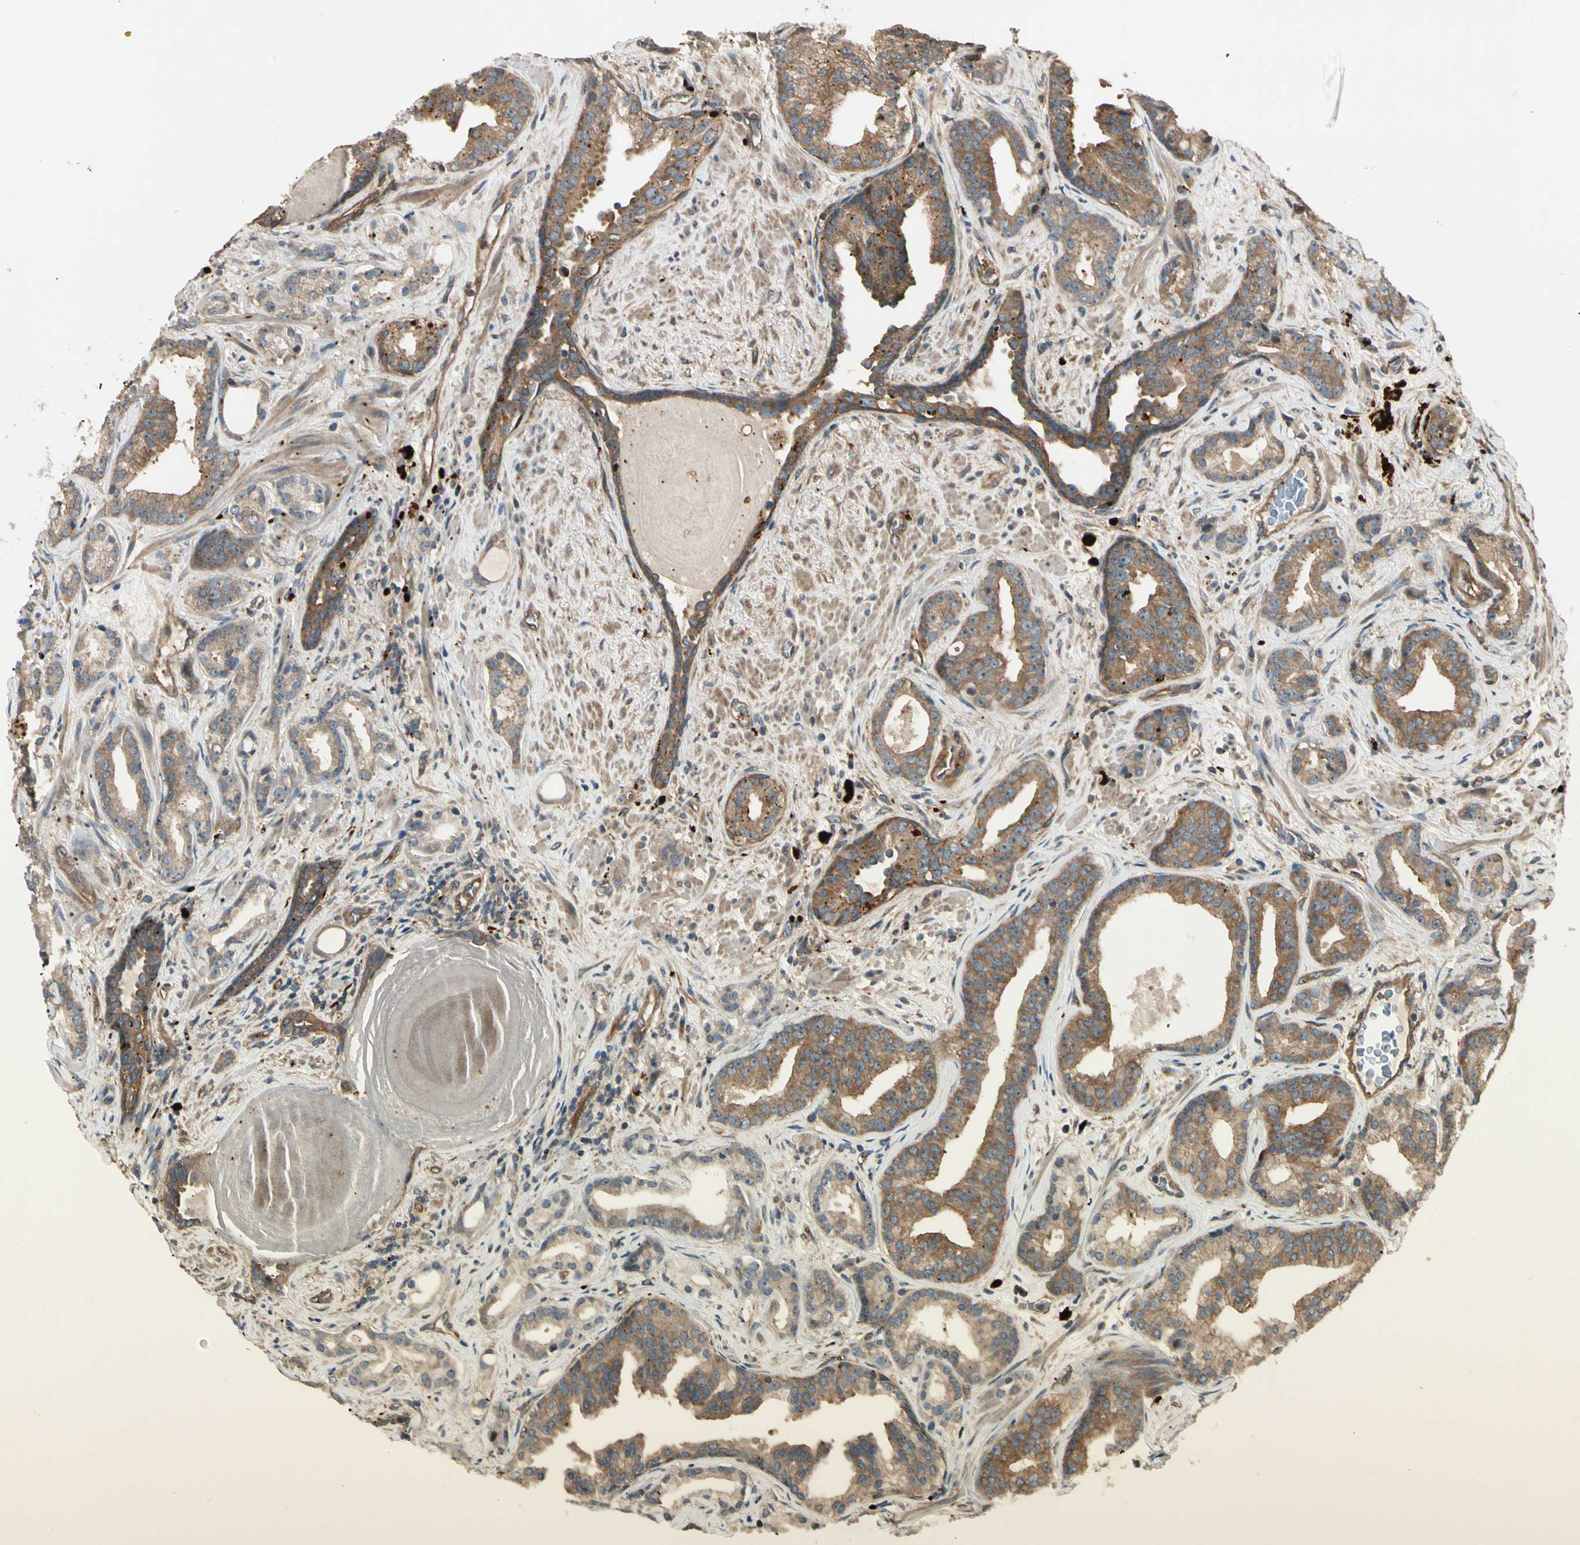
{"staining": {"intensity": "weak", "quantity": ">75%", "location": "cytoplasmic/membranous"}, "tissue": "prostate cancer", "cell_type": "Tumor cells", "image_type": "cancer", "snomed": [{"axis": "morphology", "description": "Adenocarcinoma, Low grade"}, {"axis": "topography", "description": "Prostate"}], "caption": "Prostate adenocarcinoma (low-grade) stained for a protein reveals weak cytoplasmic/membranous positivity in tumor cells. (Stains: DAB in brown, nuclei in blue, Microscopy: brightfield microscopy at high magnification).", "gene": "ROCK2", "patient": {"sex": "male", "age": 63}}